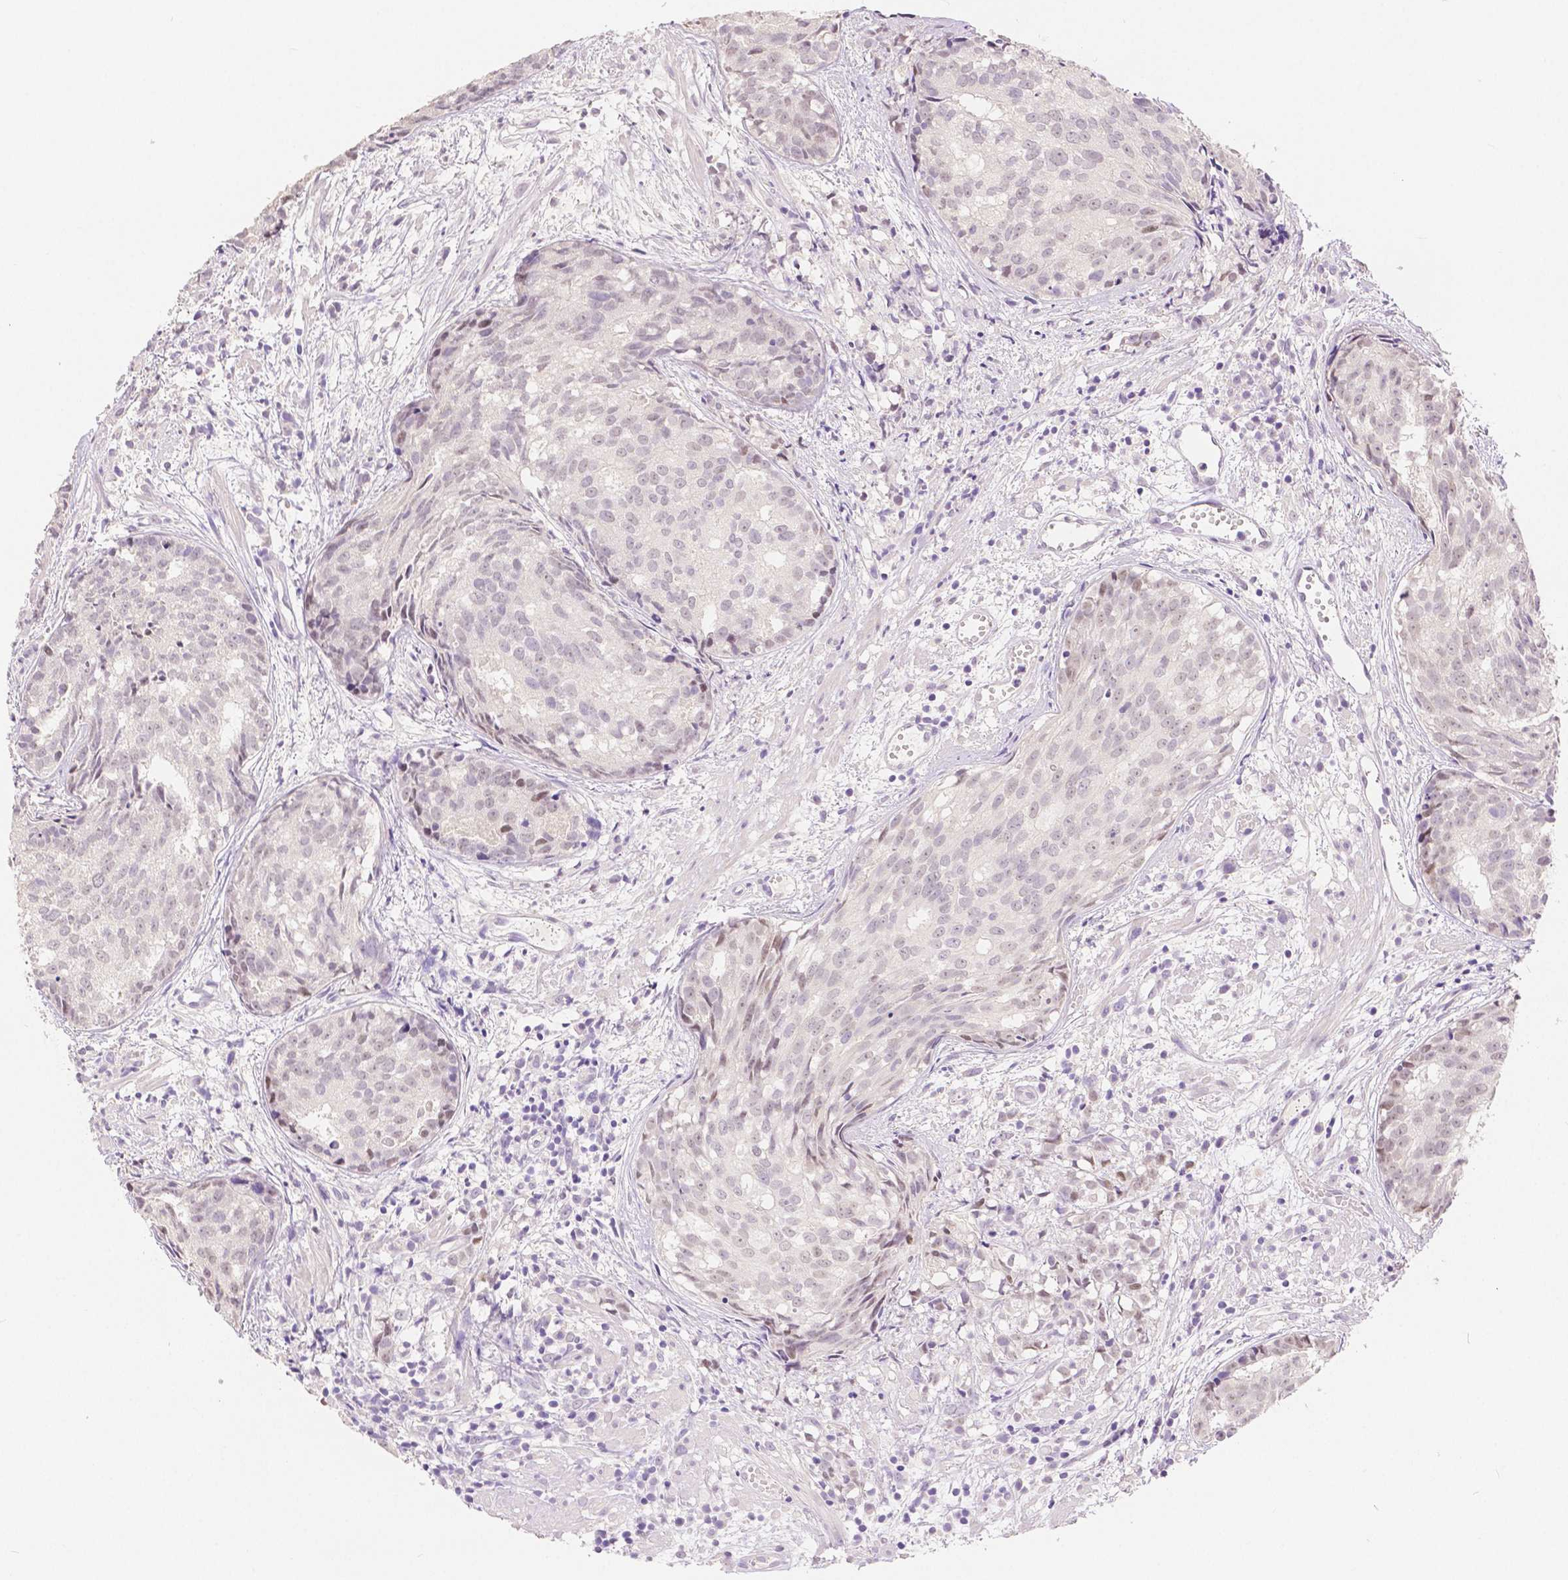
{"staining": {"intensity": "negative", "quantity": "none", "location": "none"}, "tissue": "prostate cancer", "cell_type": "Tumor cells", "image_type": "cancer", "snomed": [{"axis": "morphology", "description": "Adenocarcinoma, High grade"}, {"axis": "topography", "description": "Prostate"}], "caption": "IHC of high-grade adenocarcinoma (prostate) demonstrates no staining in tumor cells.", "gene": "HNF1B", "patient": {"sex": "male", "age": 58}}